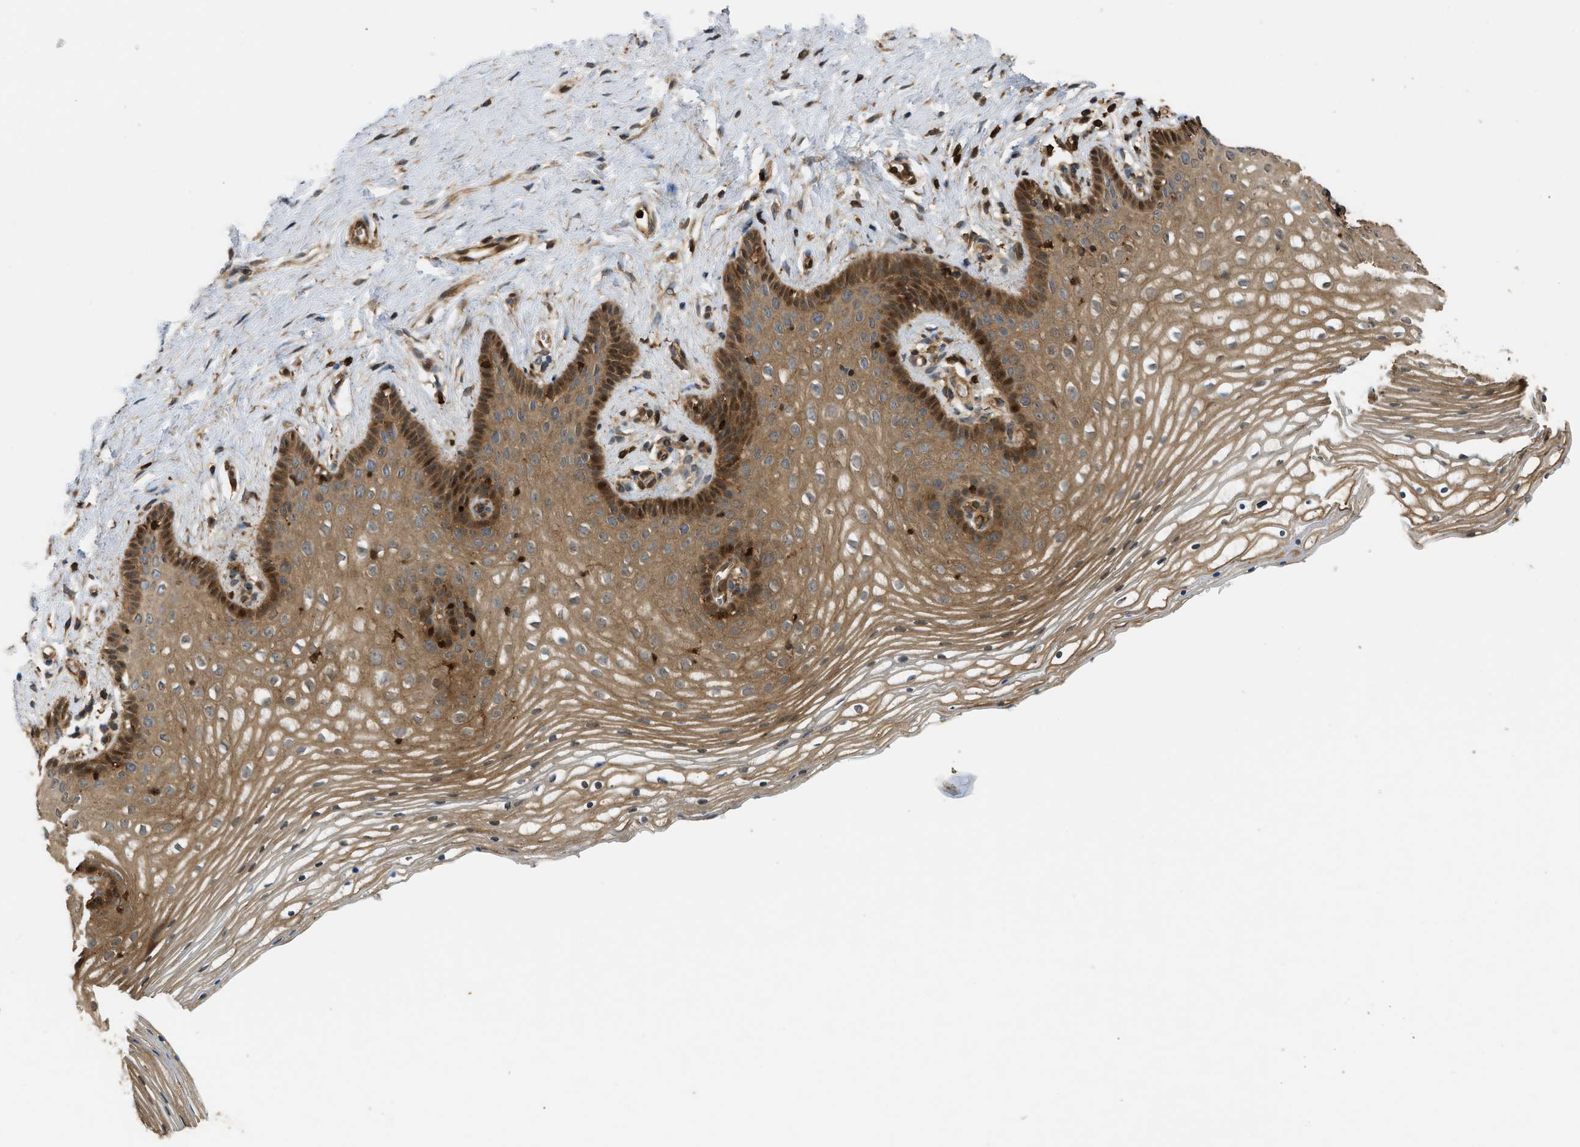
{"staining": {"intensity": "moderate", "quantity": ">75%", "location": "cytoplasmic/membranous"}, "tissue": "vagina", "cell_type": "Squamous epithelial cells", "image_type": "normal", "snomed": [{"axis": "morphology", "description": "Normal tissue, NOS"}, {"axis": "topography", "description": "Vagina"}], "caption": "Brown immunohistochemical staining in benign vagina displays moderate cytoplasmic/membranous expression in about >75% of squamous epithelial cells. (DAB (3,3'-diaminobenzidine) = brown stain, brightfield microscopy at high magnification).", "gene": "ENSG00000282218", "patient": {"sex": "female", "age": 32}}